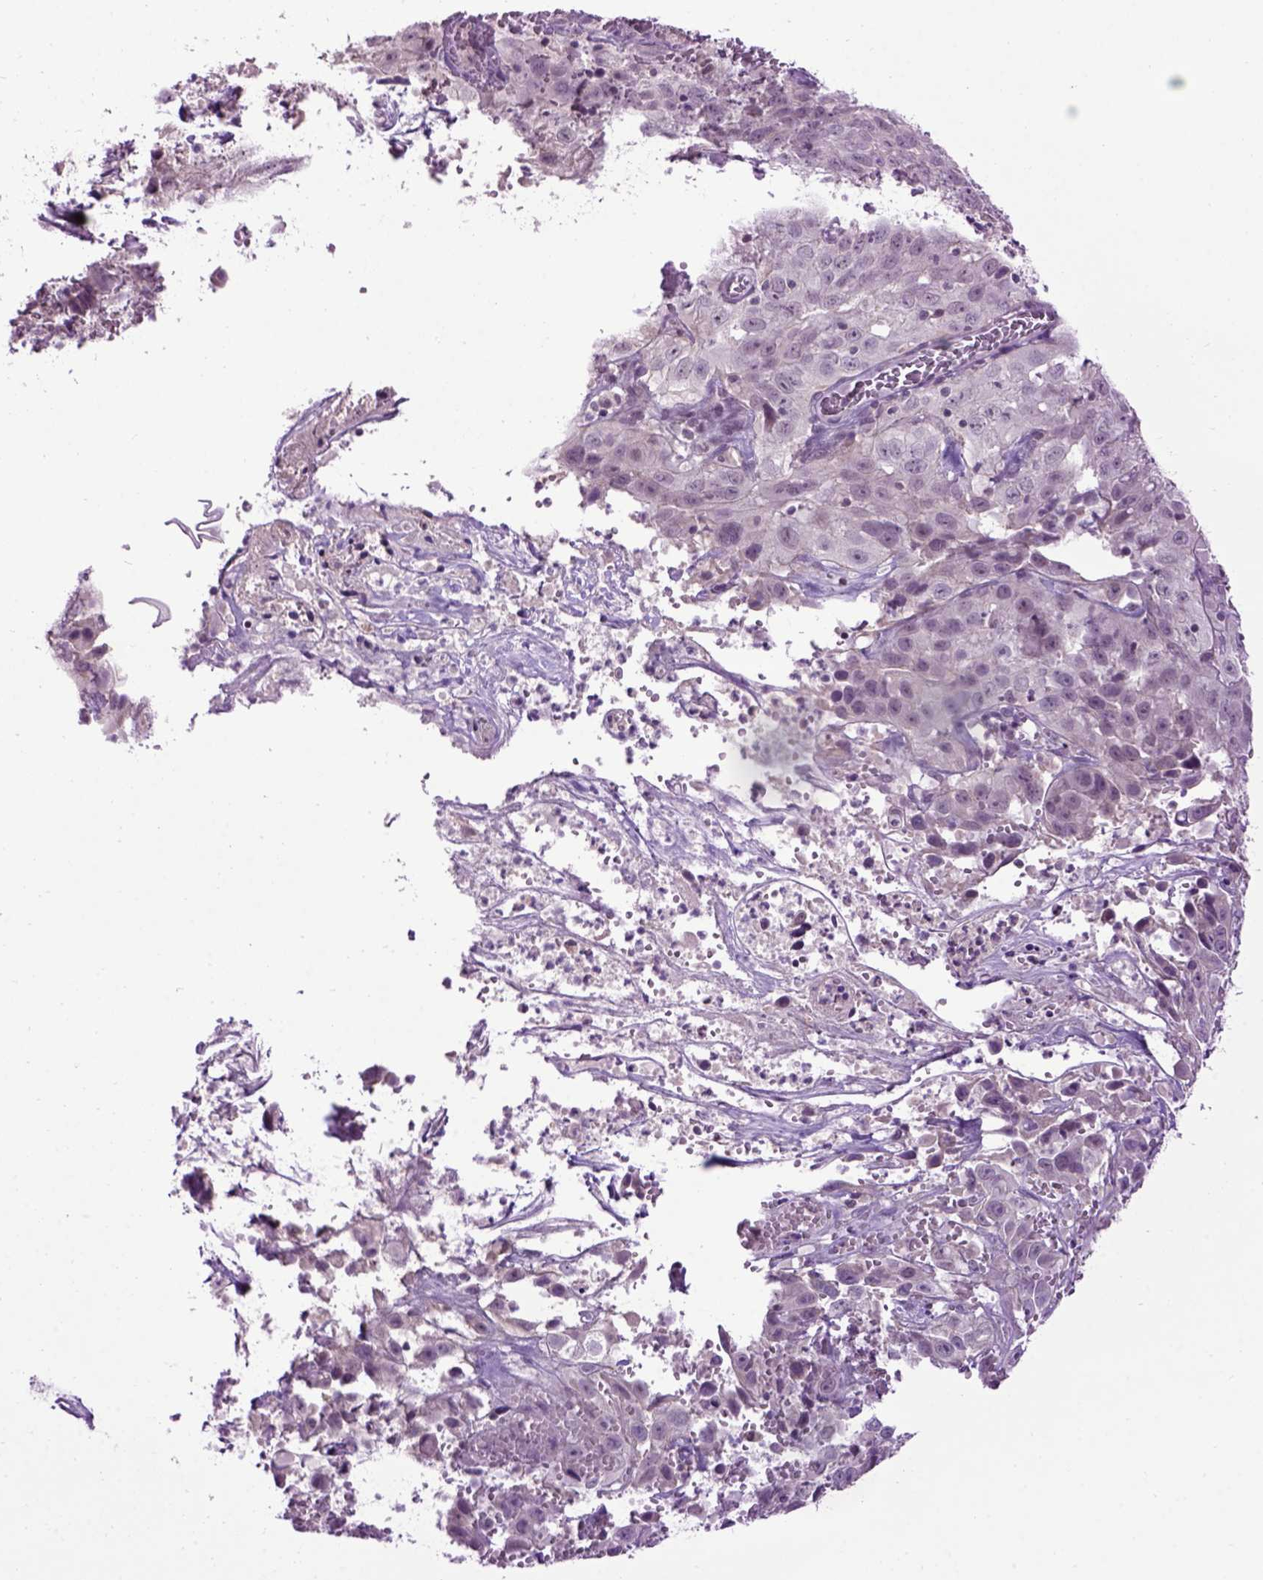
{"staining": {"intensity": "negative", "quantity": "none", "location": "none"}, "tissue": "cervical cancer", "cell_type": "Tumor cells", "image_type": "cancer", "snomed": [{"axis": "morphology", "description": "Squamous cell carcinoma, NOS"}, {"axis": "topography", "description": "Cervix"}], "caption": "IHC micrograph of cervical squamous cell carcinoma stained for a protein (brown), which shows no staining in tumor cells.", "gene": "EMILIN3", "patient": {"sex": "female", "age": 32}}